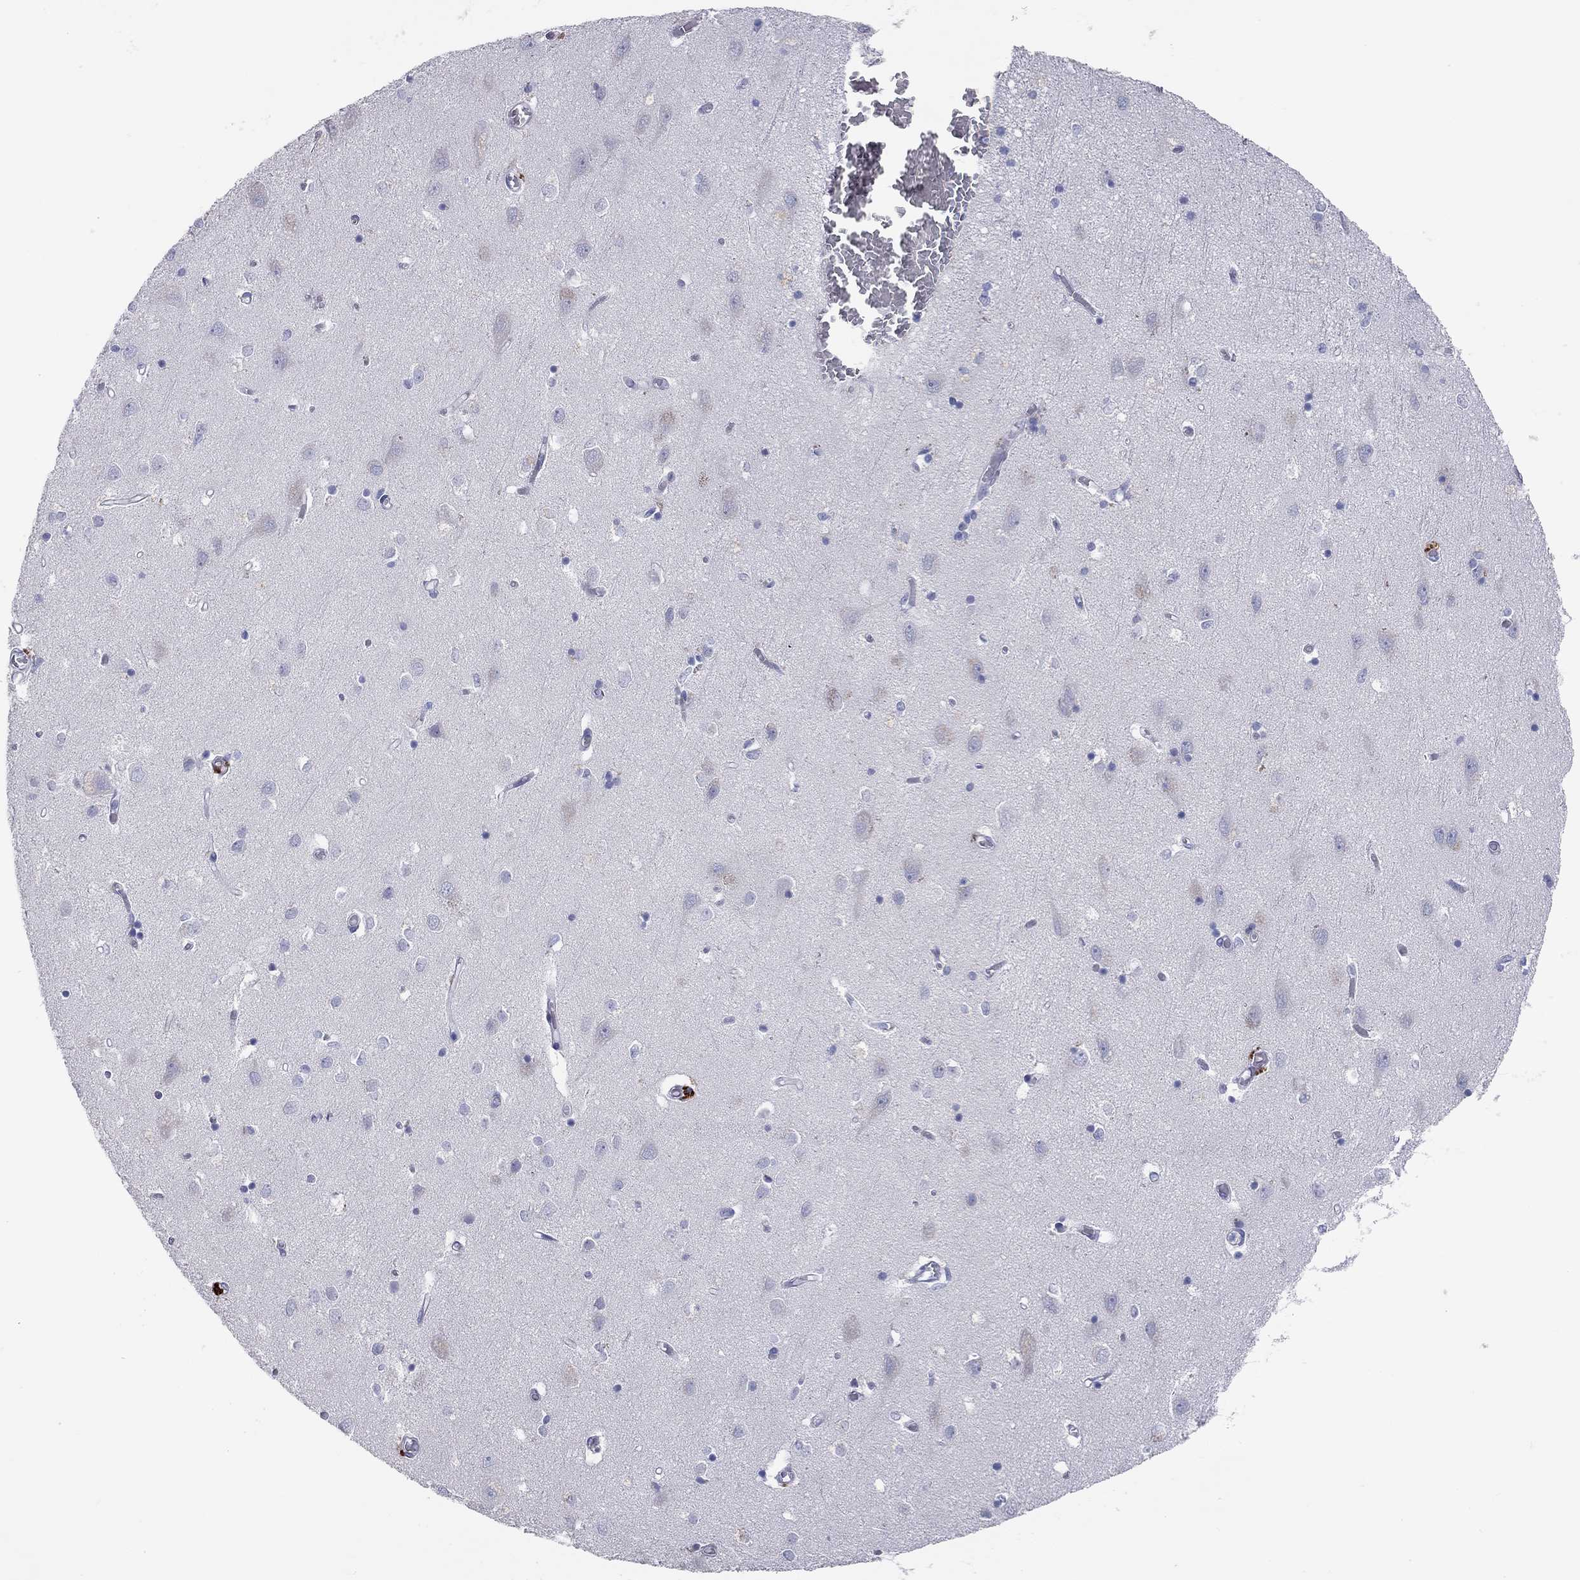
{"staining": {"intensity": "negative", "quantity": "none", "location": "none"}, "tissue": "cerebral cortex", "cell_type": "Endothelial cells", "image_type": "normal", "snomed": [{"axis": "morphology", "description": "Normal tissue, NOS"}, {"axis": "topography", "description": "Cerebral cortex"}], "caption": "The micrograph reveals no staining of endothelial cells in unremarkable cerebral cortex.", "gene": "ST7L", "patient": {"sex": "male", "age": 70}}